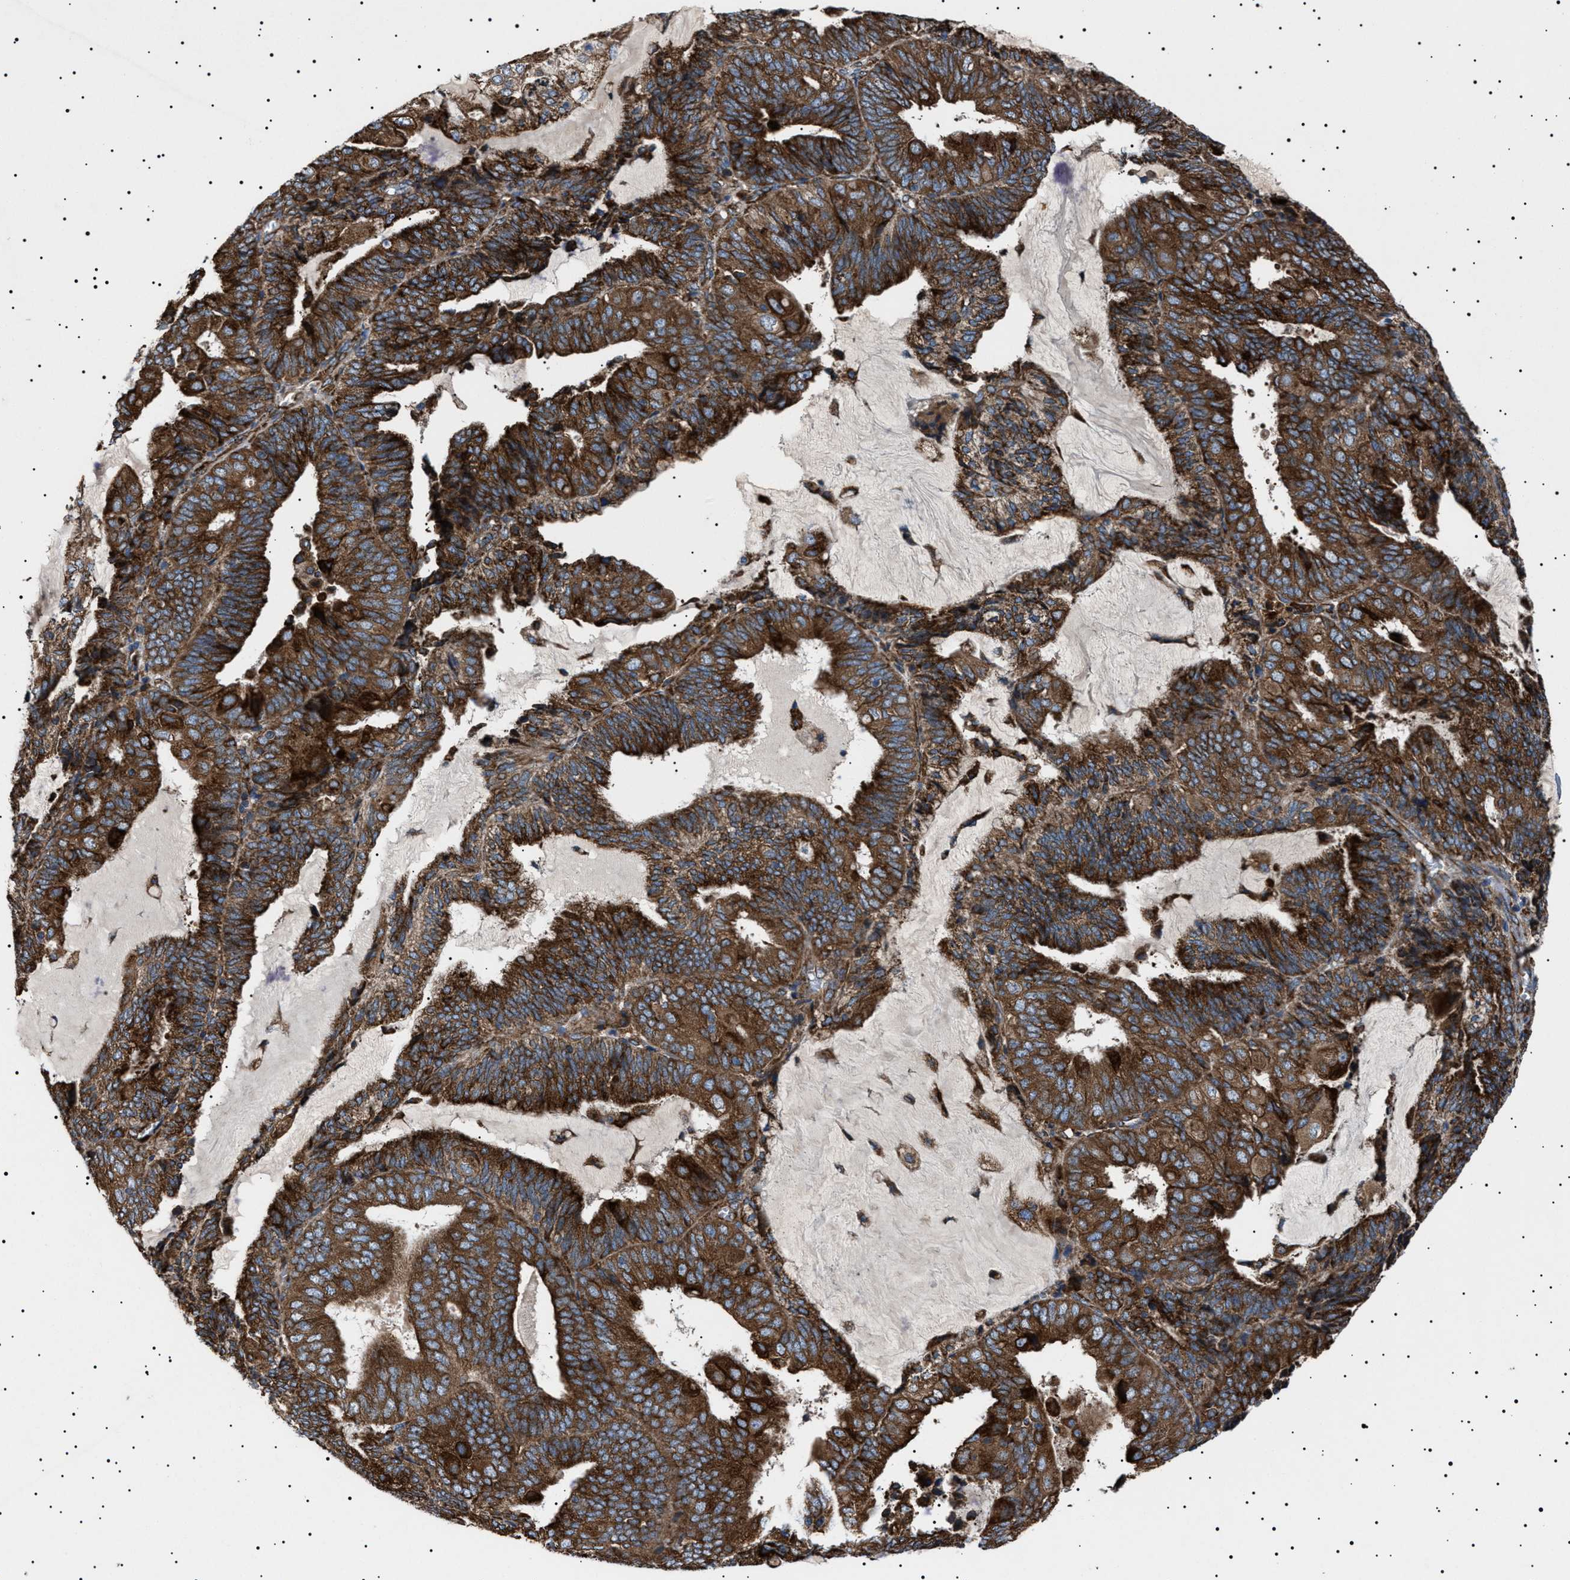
{"staining": {"intensity": "strong", "quantity": ">75%", "location": "cytoplasmic/membranous"}, "tissue": "endometrial cancer", "cell_type": "Tumor cells", "image_type": "cancer", "snomed": [{"axis": "morphology", "description": "Adenocarcinoma, NOS"}, {"axis": "topography", "description": "Endometrium"}], "caption": "Endometrial cancer stained with immunohistochemistry shows strong cytoplasmic/membranous positivity in about >75% of tumor cells.", "gene": "TOP1MT", "patient": {"sex": "female", "age": 81}}